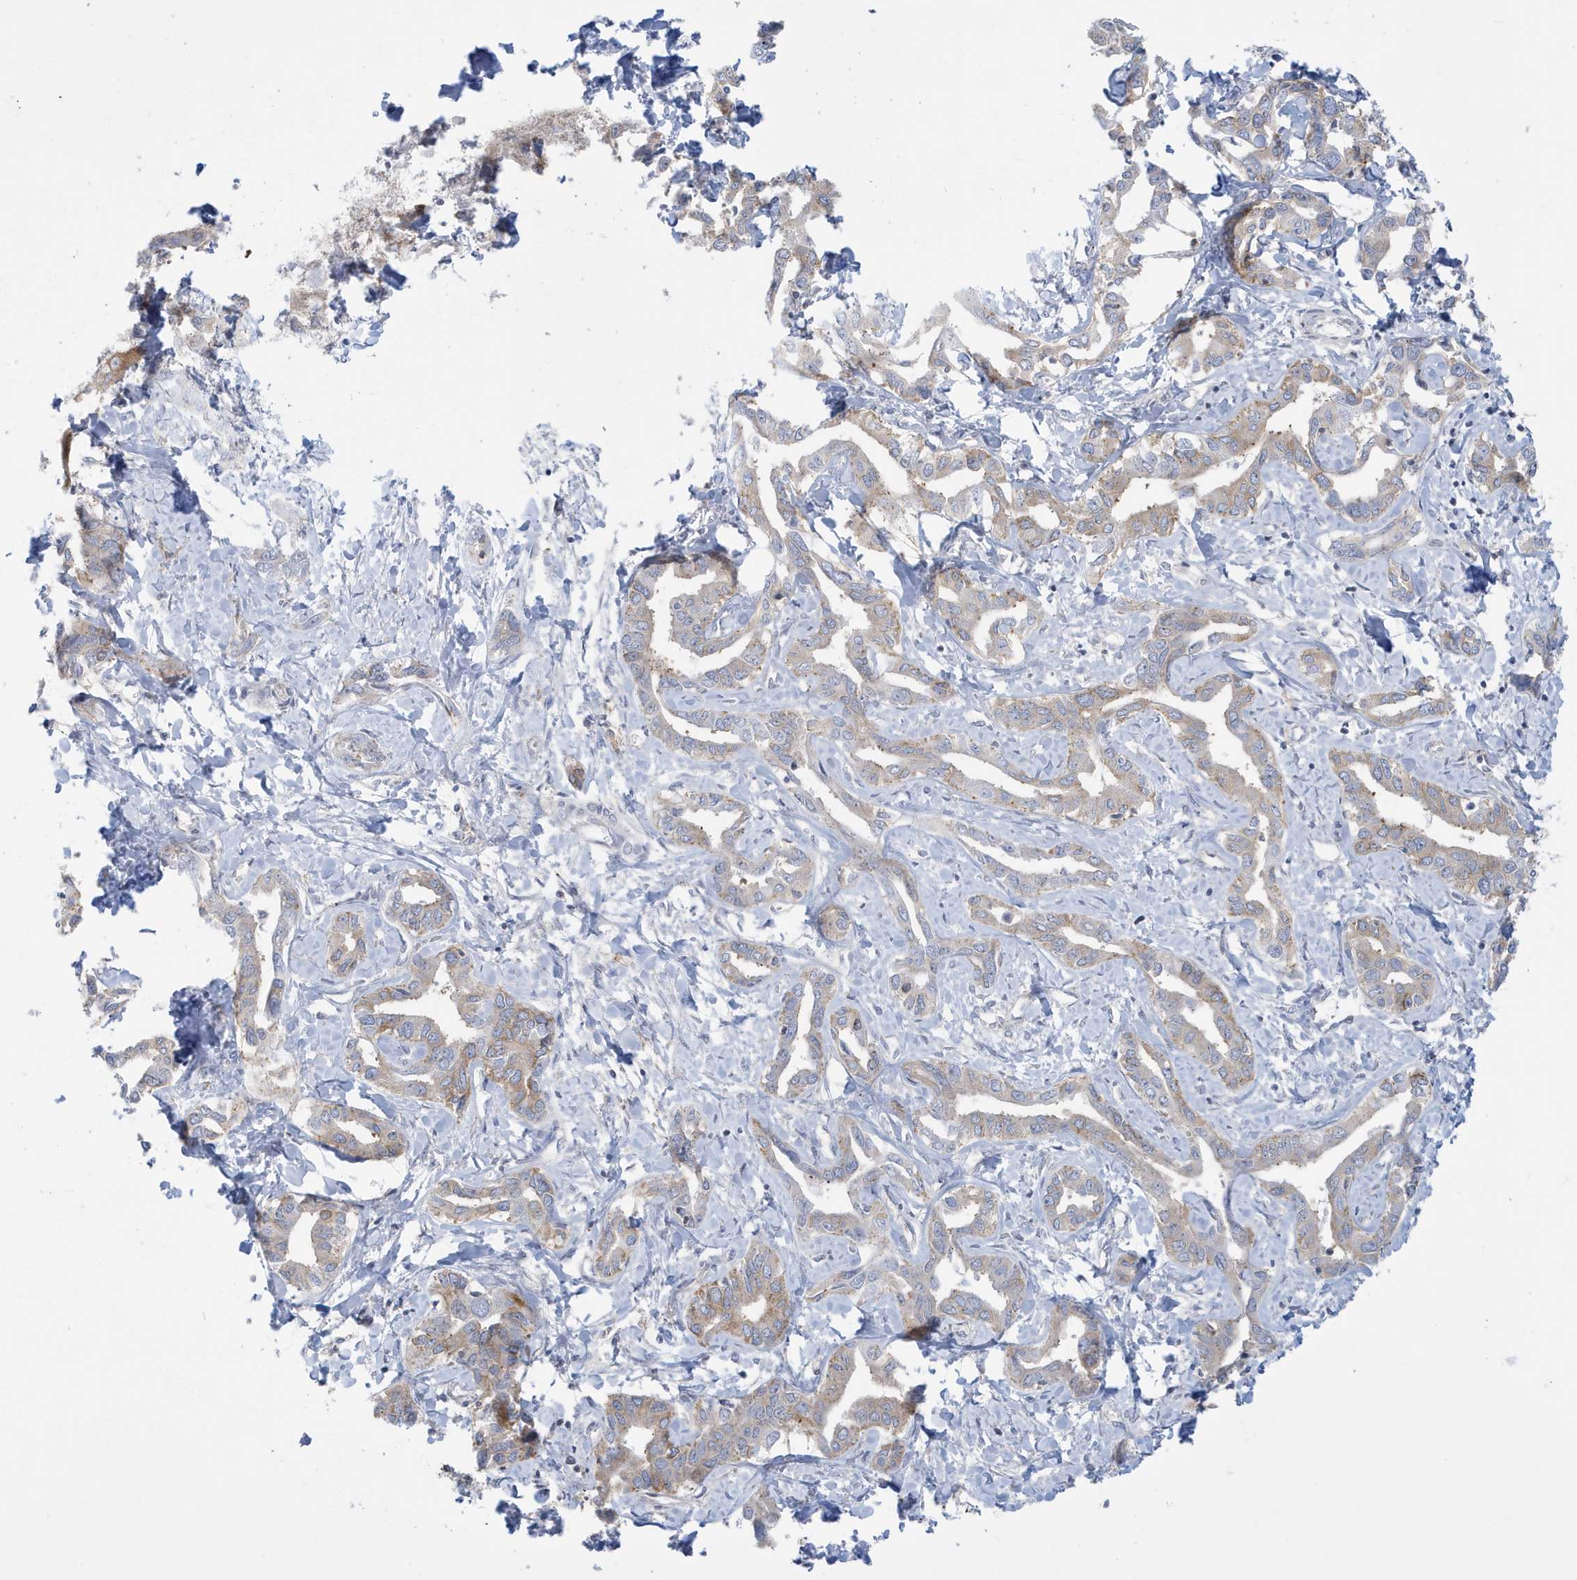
{"staining": {"intensity": "weak", "quantity": "25%-75%", "location": "cytoplasmic/membranous"}, "tissue": "liver cancer", "cell_type": "Tumor cells", "image_type": "cancer", "snomed": [{"axis": "morphology", "description": "Cholangiocarcinoma"}, {"axis": "topography", "description": "Liver"}], "caption": "Liver cancer stained with immunohistochemistry (IHC) shows weak cytoplasmic/membranous positivity in approximately 25%-75% of tumor cells. (brown staining indicates protein expression, while blue staining denotes nuclei).", "gene": "SLAMF9", "patient": {"sex": "male", "age": 59}}